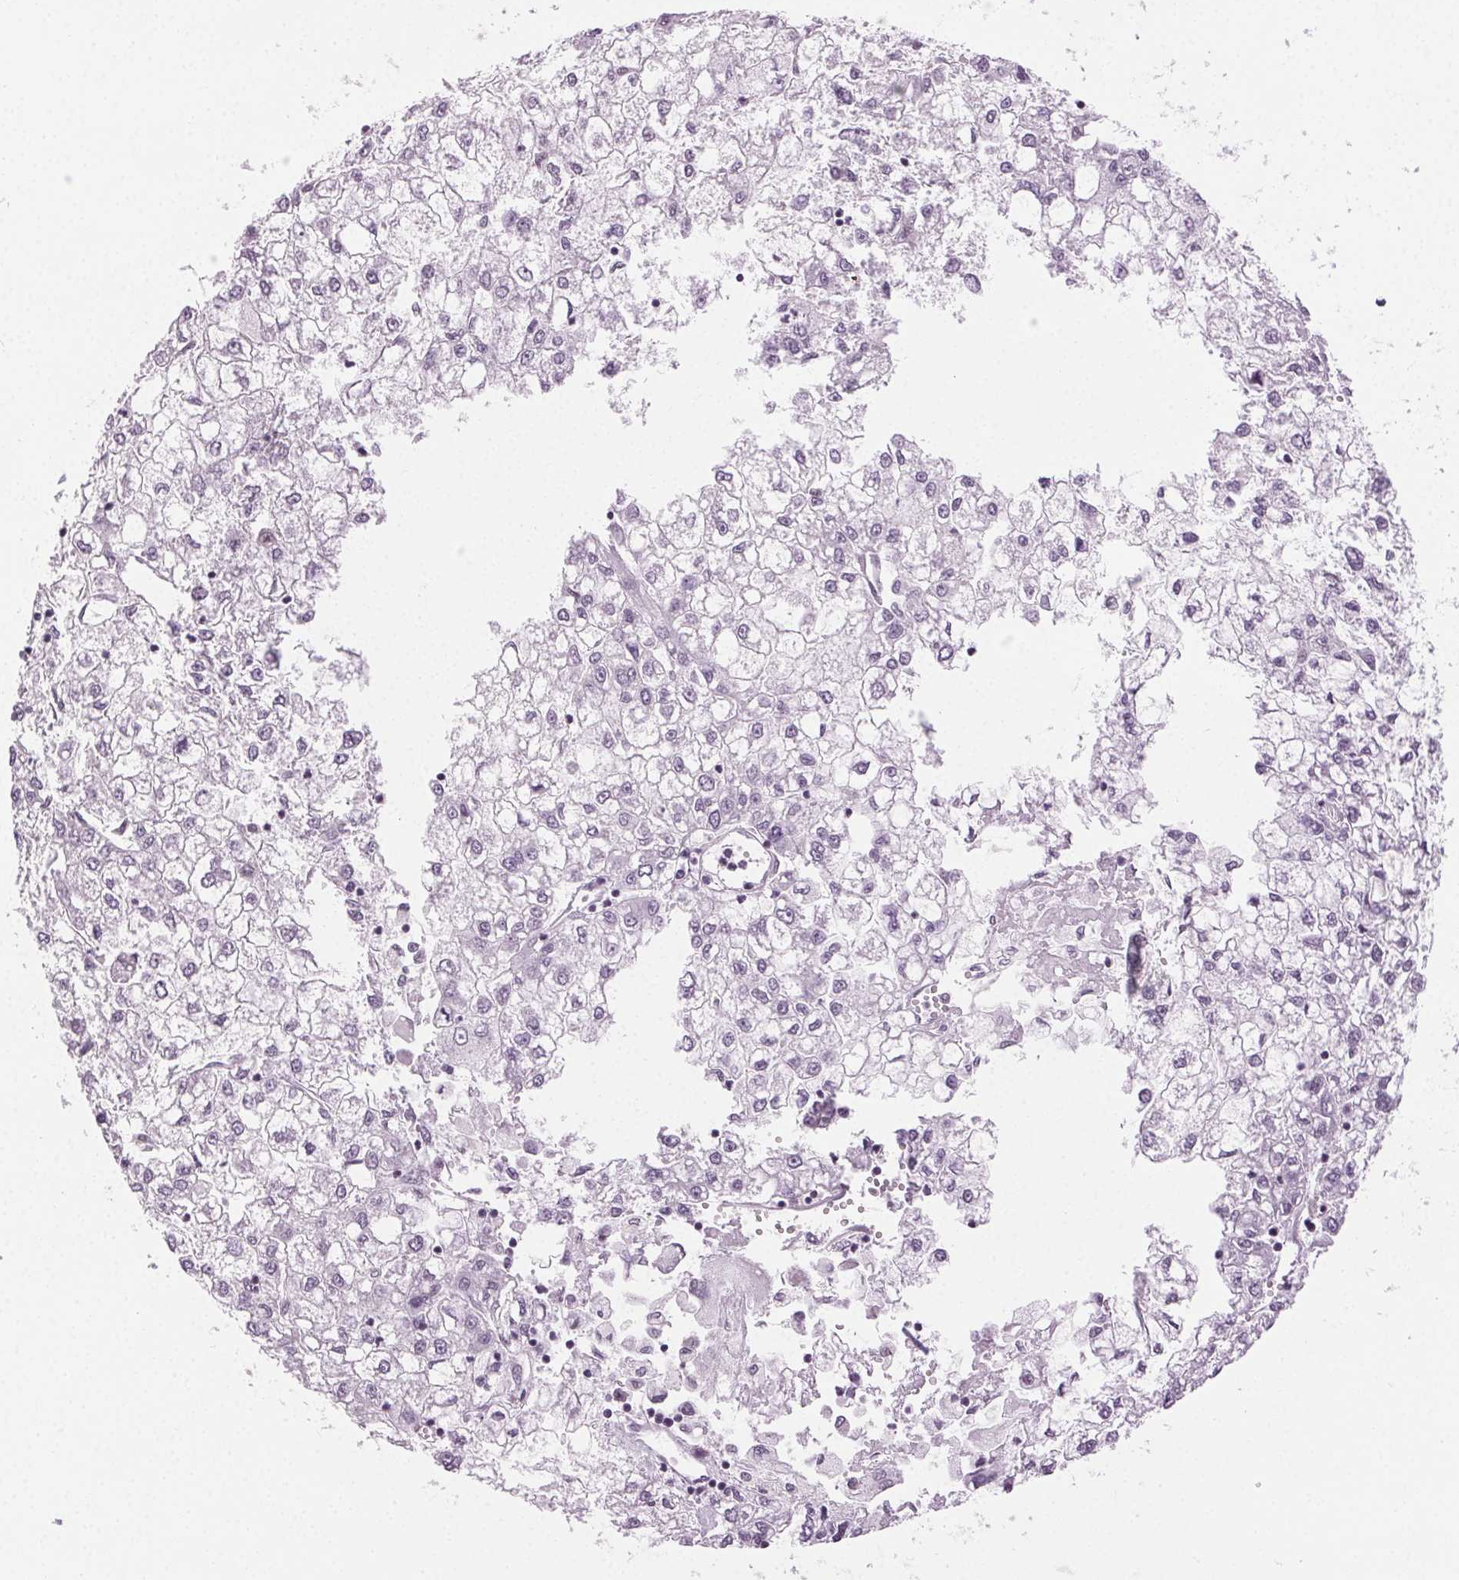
{"staining": {"intensity": "negative", "quantity": "none", "location": "none"}, "tissue": "liver cancer", "cell_type": "Tumor cells", "image_type": "cancer", "snomed": [{"axis": "morphology", "description": "Carcinoma, Hepatocellular, NOS"}, {"axis": "topography", "description": "Liver"}], "caption": "An immunohistochemistry (IHC) histopathology image of hepatocellular carcinoma (liver) is shown. There is no staining in tumor cells of hepatocellular carcinoma (liver).", "gene": "AIF1L", "patient": {"sex": "male", "age": 40}}